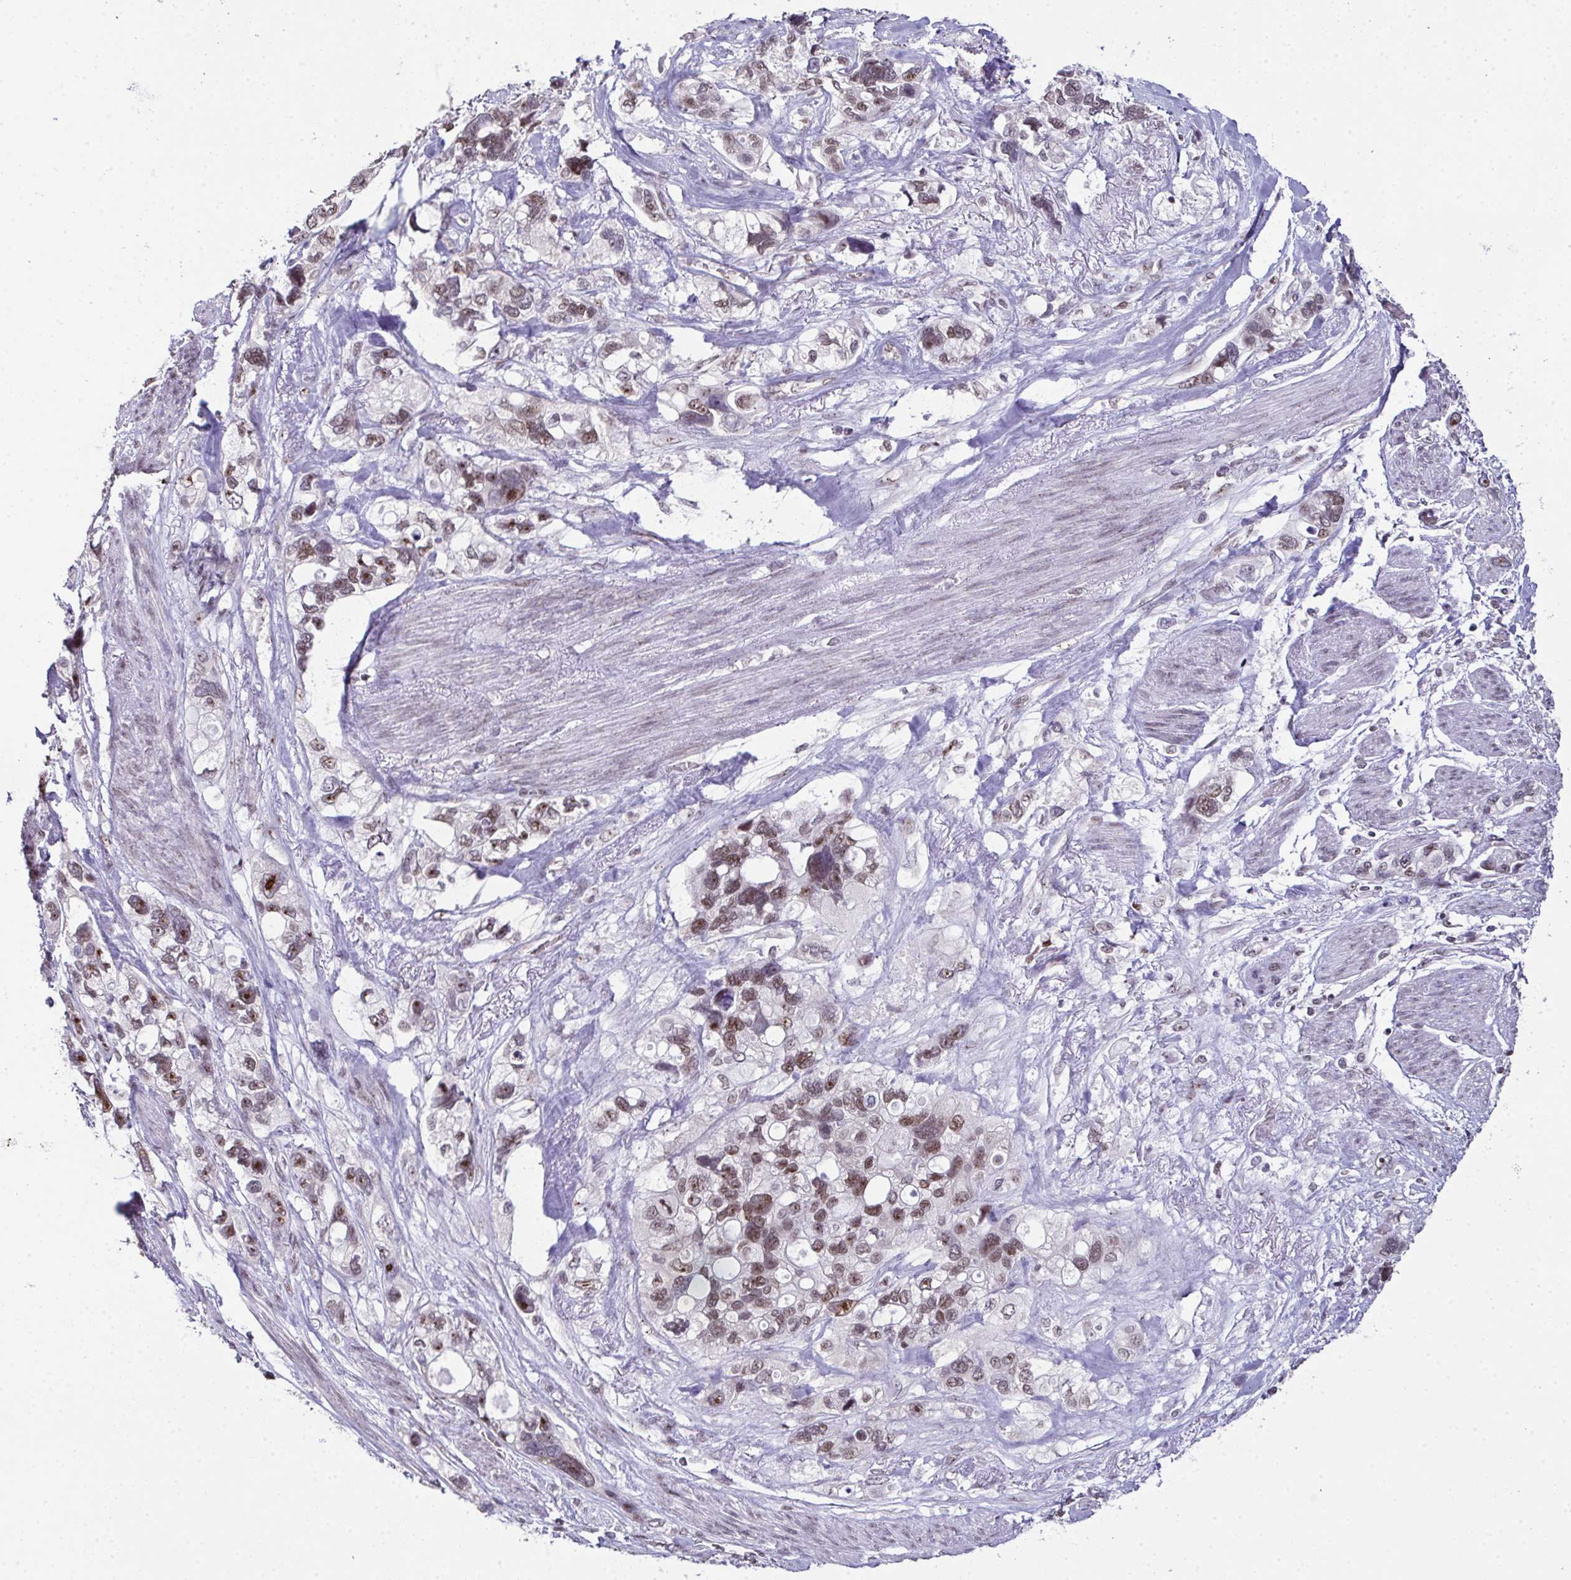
{"staining": {"intensity": "moderate", "quantity": ">75%", "location": "nuclear"}, "tissue": "stomach cancer", "cell_type": "Tumor cells", "image_type": "cancer", "snomed": [{"axis": "morphology", "description": "Adenocarcinoma, NOS"}, {"axis": "topography", "description": "Stomach, upper"}], "caption": "Approximately >75% of tumor cells in stomach cancer demonstrate moderate nuclear protein expression as visualized by brown immunohistochemical staining.", "gene": "ZNF800", "patient": {"sex": "female", "age": 81}}